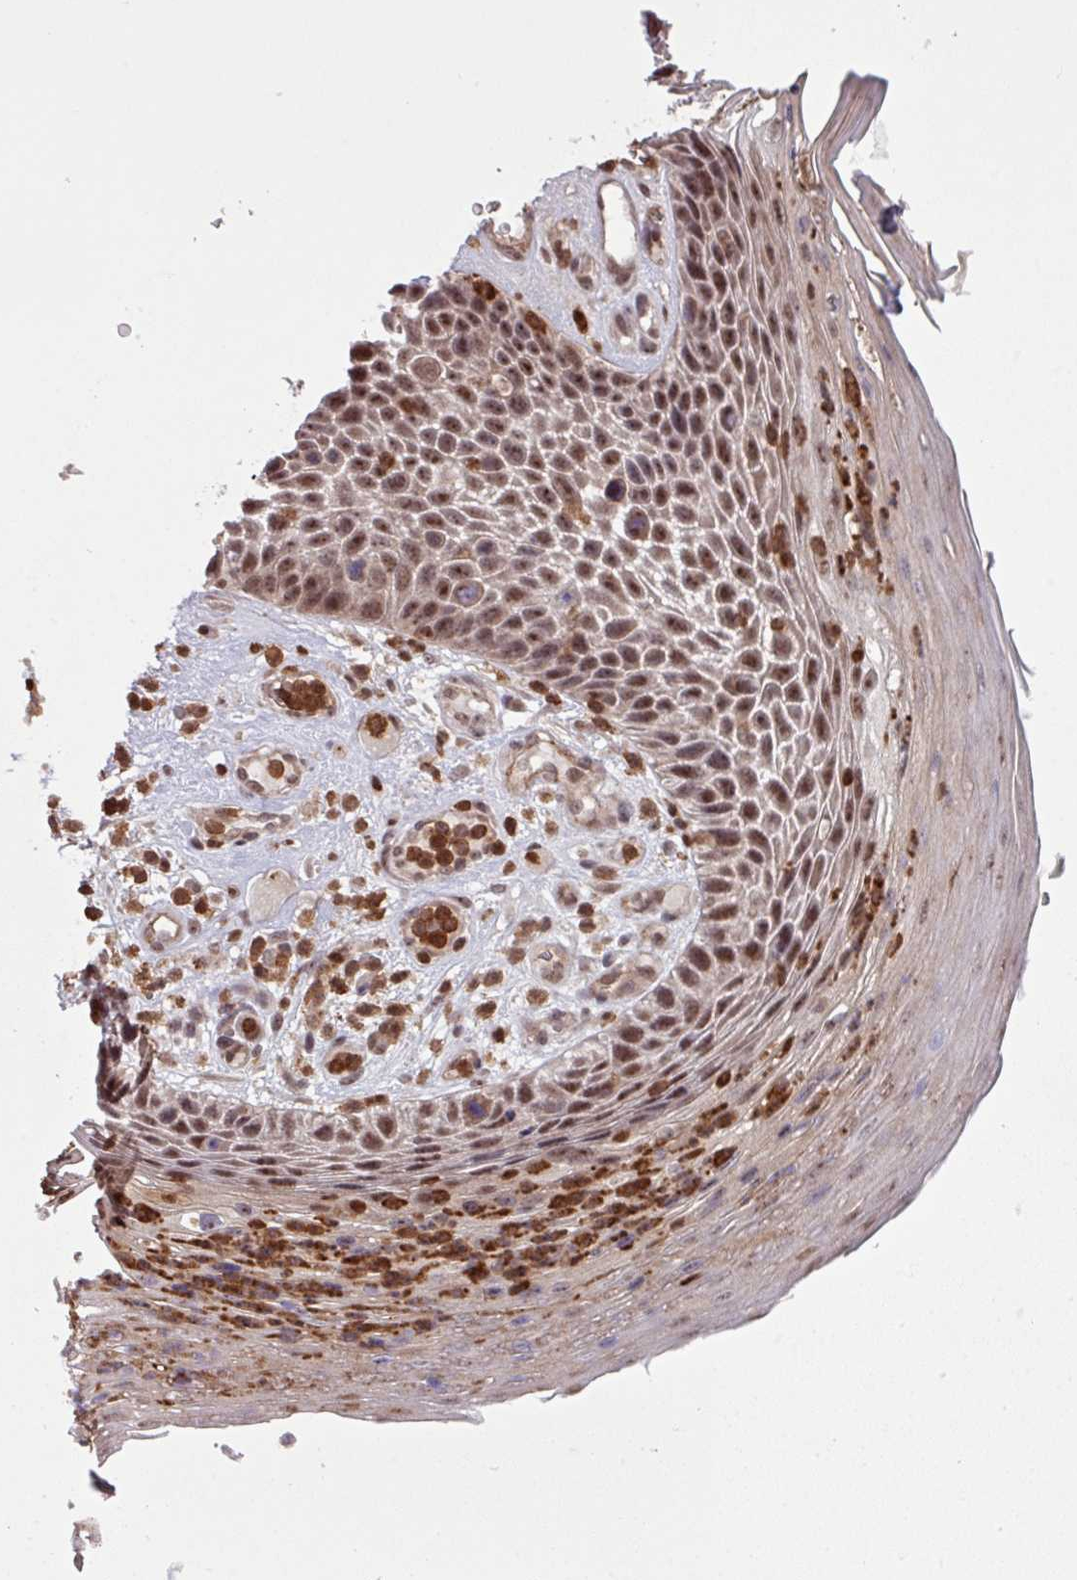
{"staining": {"intensity": "moderate", "quantity": ">75%", "location": "nuclear"}, "tissue": "skin cancer", "cell_type": "Tumor cells", "image_type": "cancer", "snomed": [{"axis": "morphology", "description": "Squamous cell carcinoma, NOS"}, {"axis": "topography", "description": "Skin"}], "caption": "Protein expression analysis of human skin cancer (squamous cell carcinoma) reveals moderate nuclear expression in about >75% of tumor cells.", "gene": "GON7", "patient": {"sex": "female", "age": 88}}